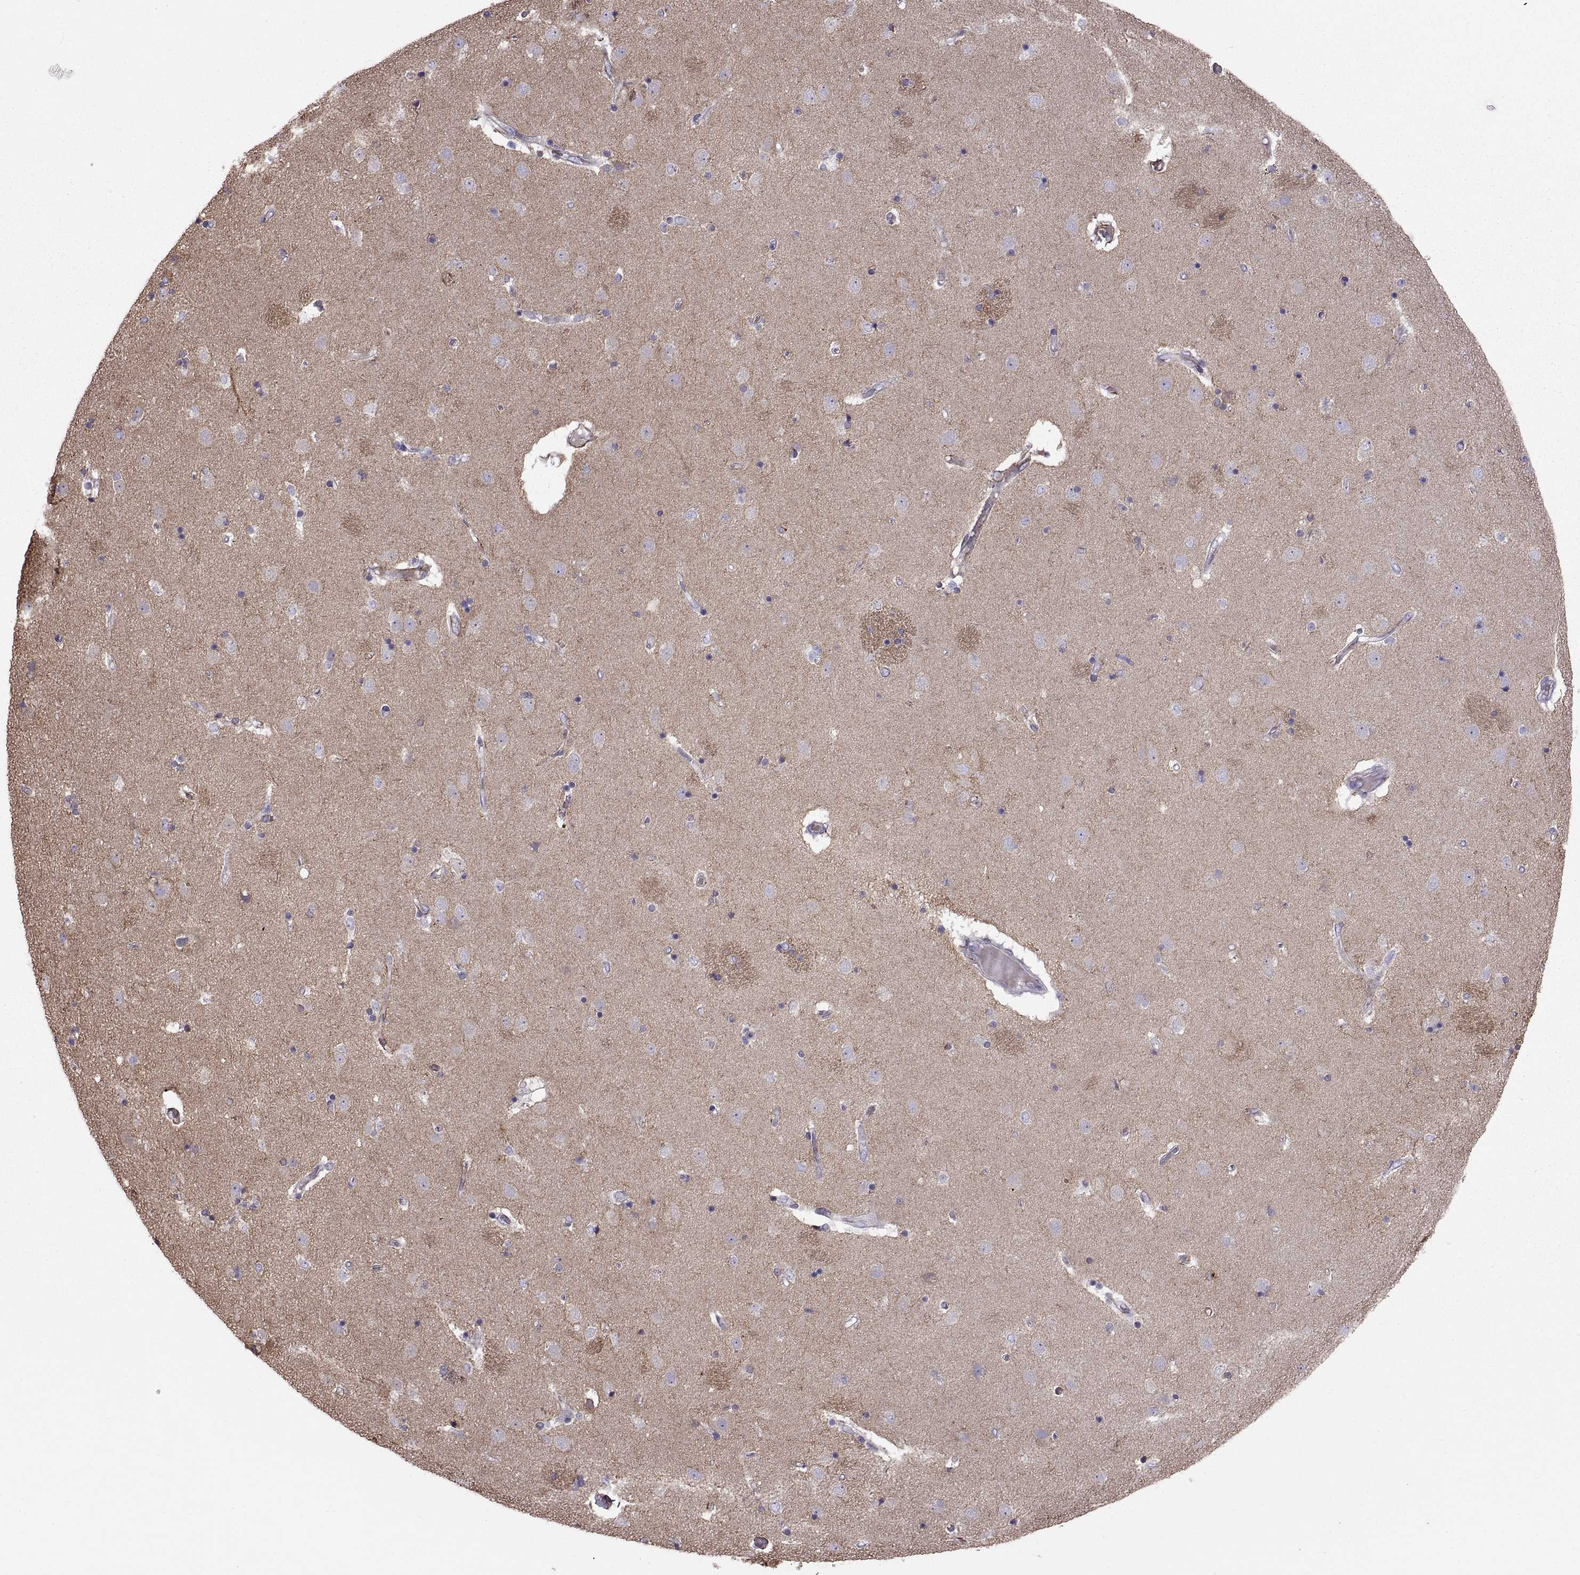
{"staining": {"intensity": "negative", "quantity": "none", "location": "none"}, "tissue": "caudate", "cell_type": "Glial cells", "image_type": "normal", "snomed": [{"axis": "morphology", "description": "Normal tissue, NOS"}, {"axis": "topography", "description": "Lateral ventricle wall"}], "caption": "Immunohistochemistry (IHC) histopathology image of benign caudate stained for a protein (brown), which reveals no staining in glial cells. (DAB IHC with hematoxylin counter stain).", "gene": "EMILIN2", "patient": {"sex": "female", "age": 71}}